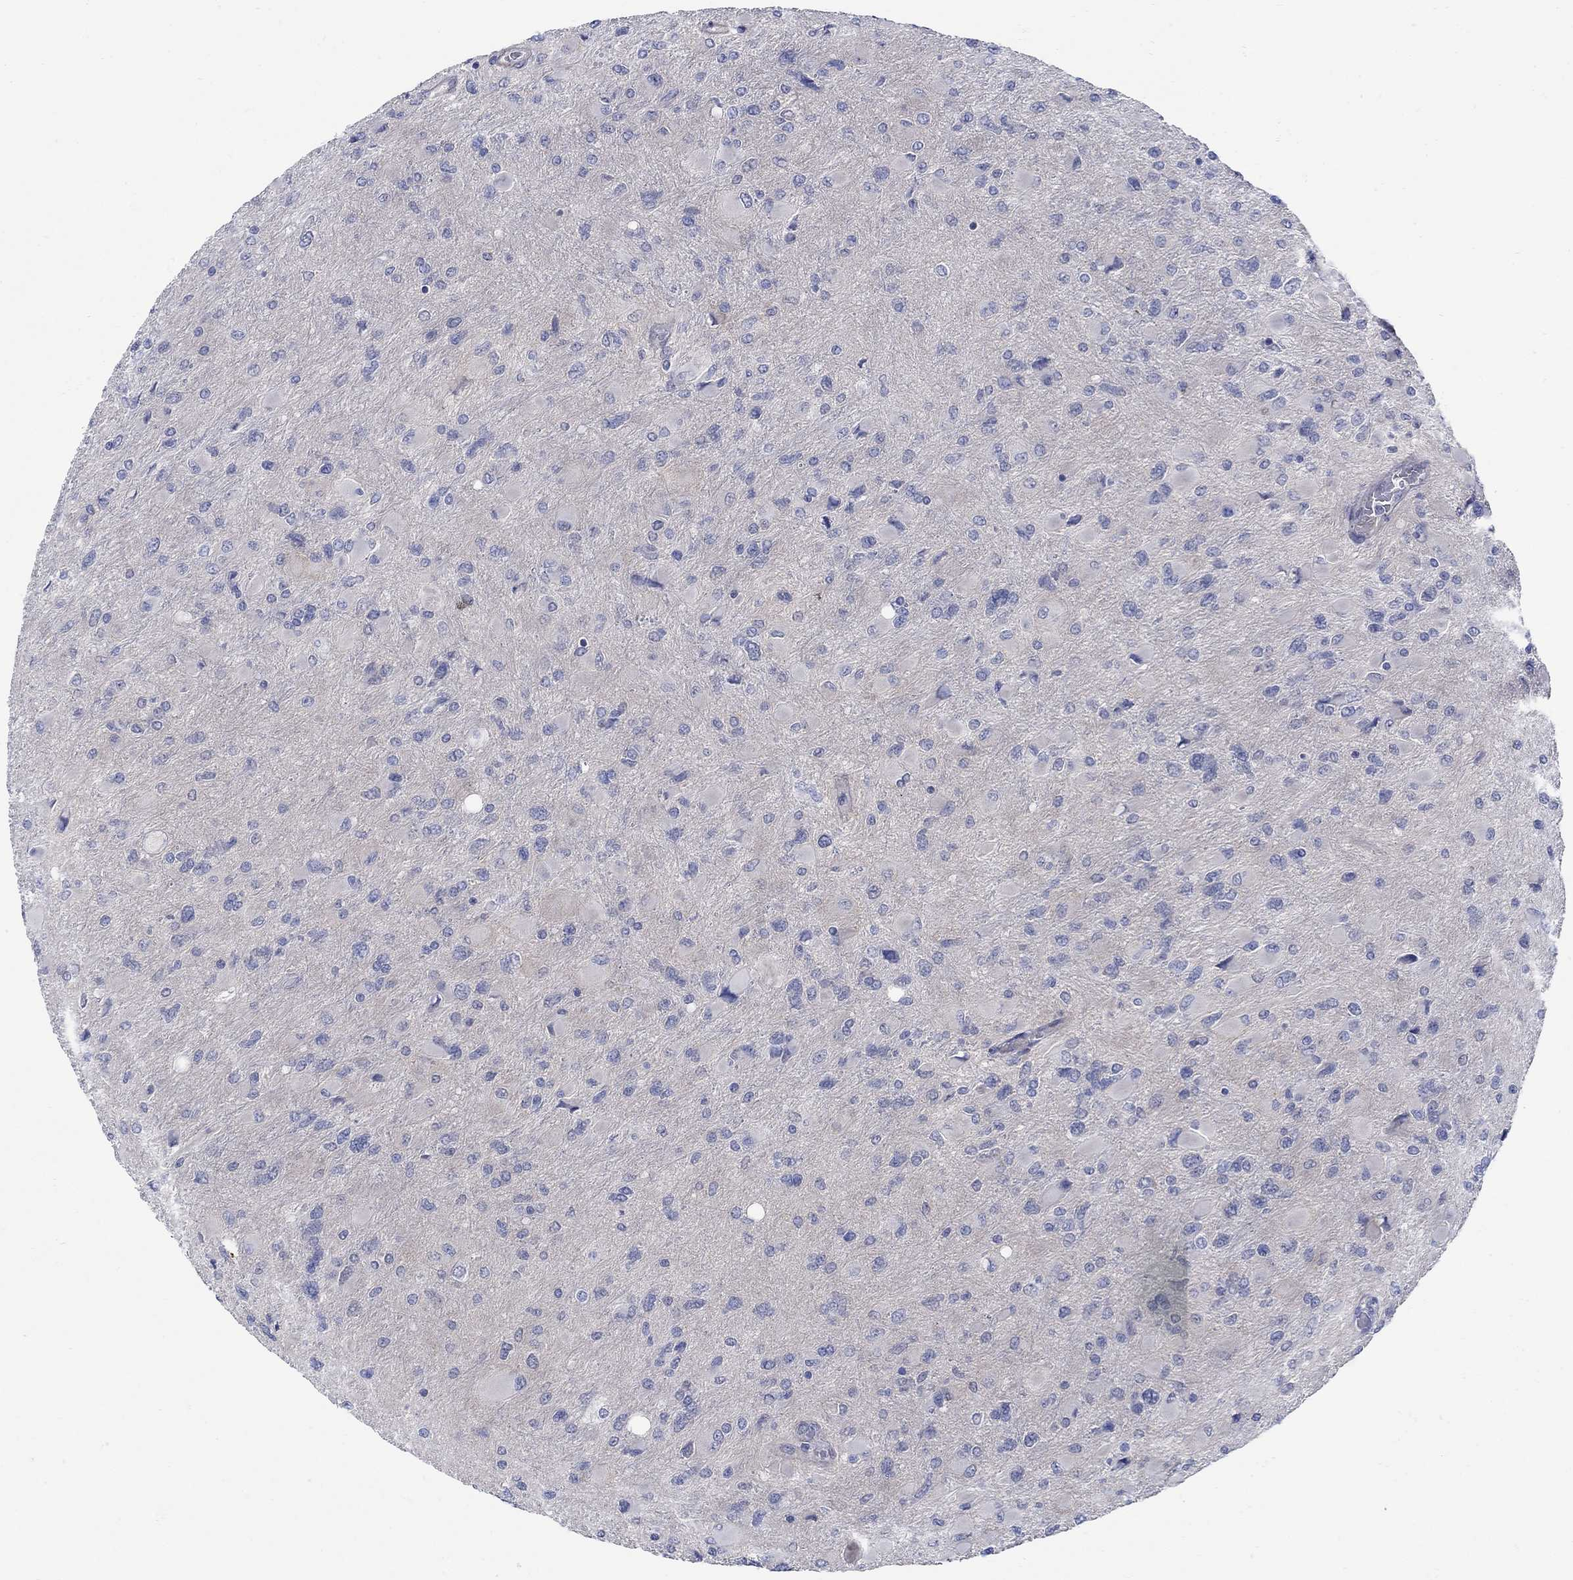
{"staining": {"intensity": "negative", "quantity": "none", "location": "none"}, "tissue": "glioma", "cell_type": "Tumor cells", "image_type": "cancer", "snomed": [{"axis": "morphology", "description": "Glioma, malignant, High grade"}, {"axis": "topography", "description": "Cerebral cortex"}], "caption": "A photomicrograph of human malignant high-grade glioma is negative for staining in tumor cells.", "gene": "SCN7A", "patient": {"sex": "female", "age": 36}}